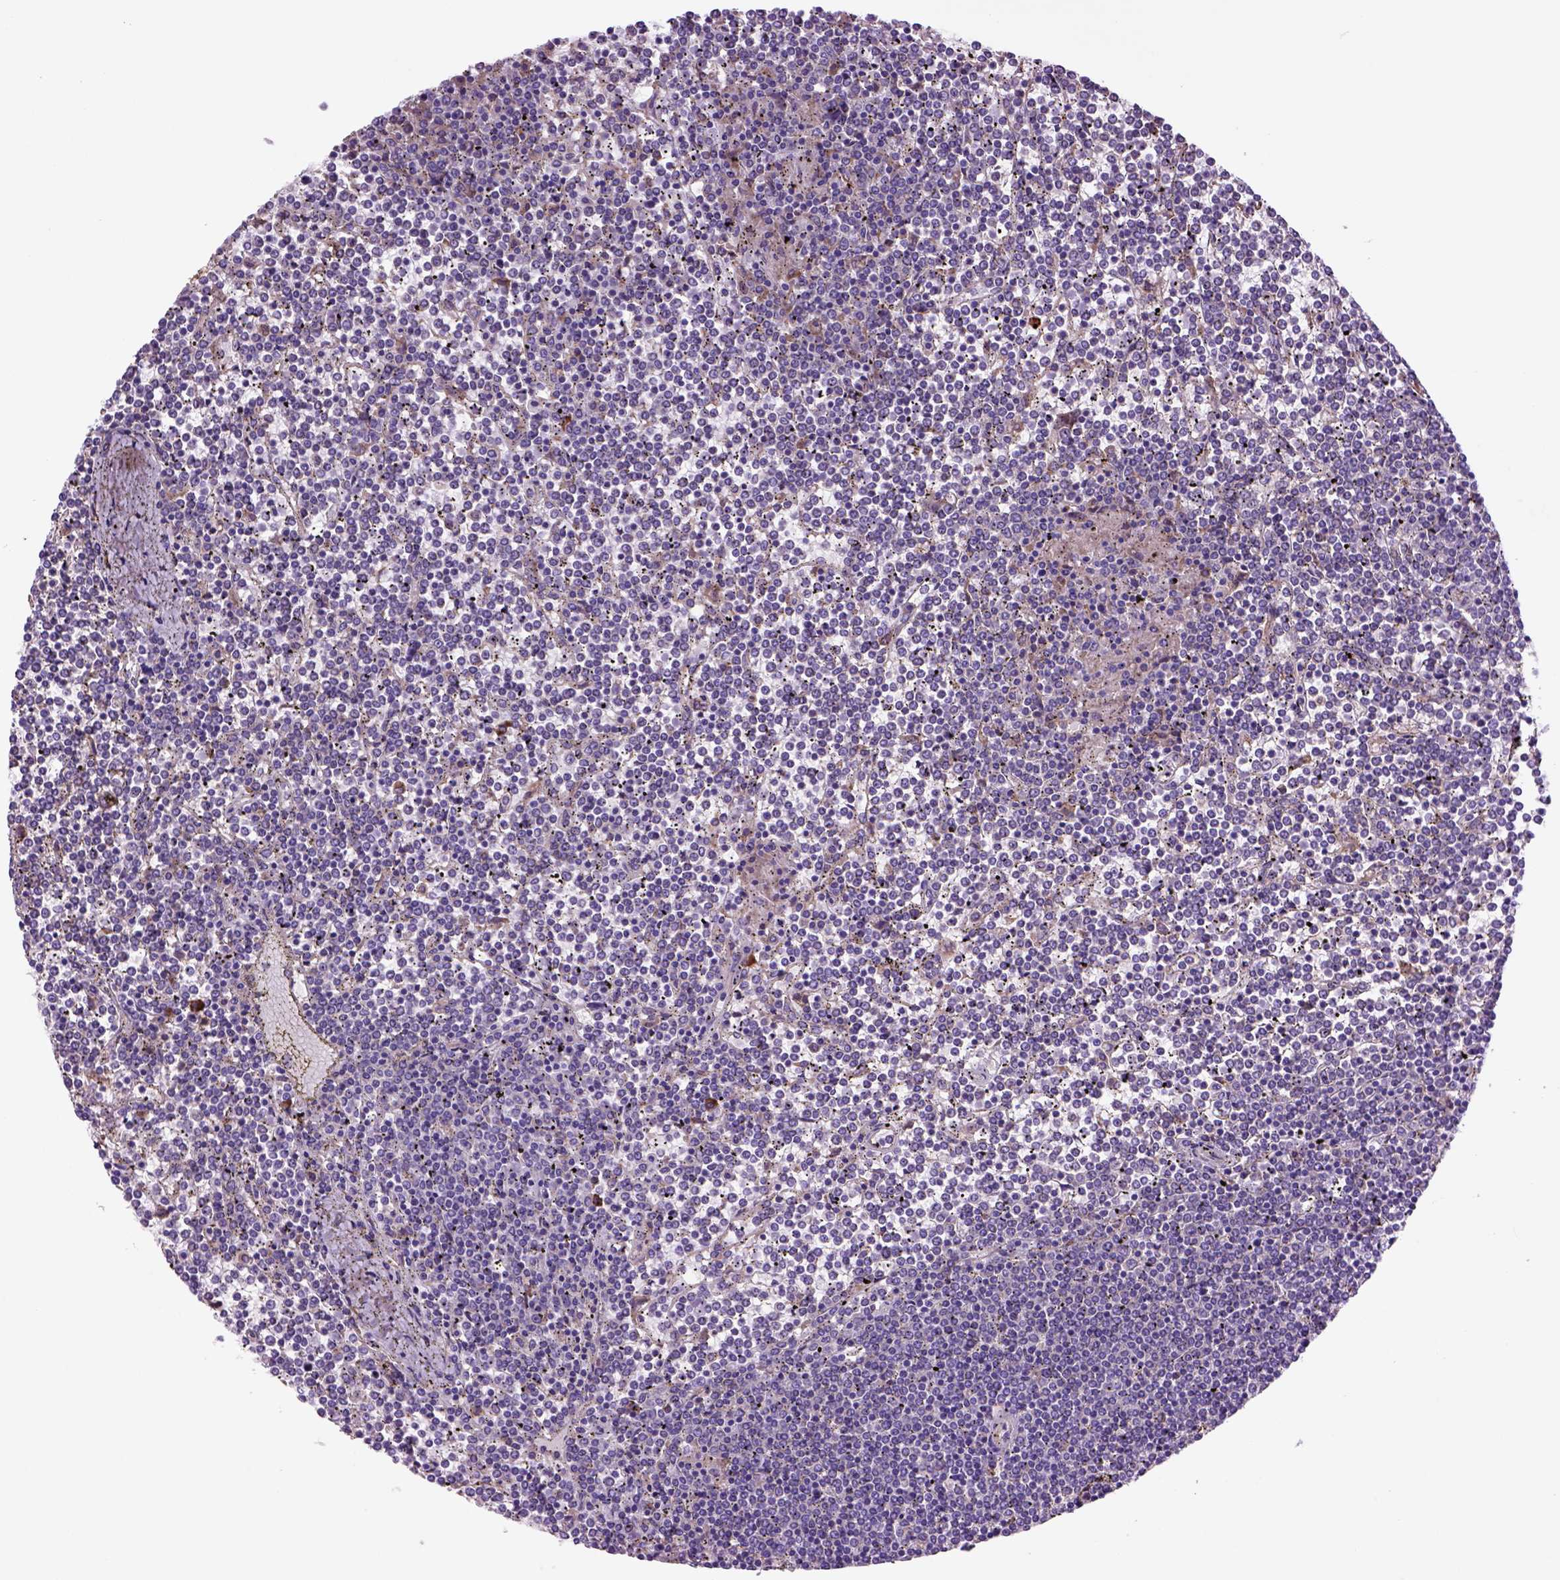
{"staining": {"intensity": "negative", "quantity": "none", "location": "none"}, "tissue": "lymphoma", "cell_type": "Tumor cells", "image_type": "cancer", "snomed": [{"axis": "morphology", "description": "Malignant lymphoma, non-Hodgkin's type, Low grade"}, {"axis": "topography", "description": "Spleen"}], "caption": "This photomicrograph is of lymphoma stained with IHC to label a protein in brown with the nuclei are counter-stained blue. There is no staining in tumor cells.", "gene": "PIAS3", "patient": {"sex": "female", "age": 19}}